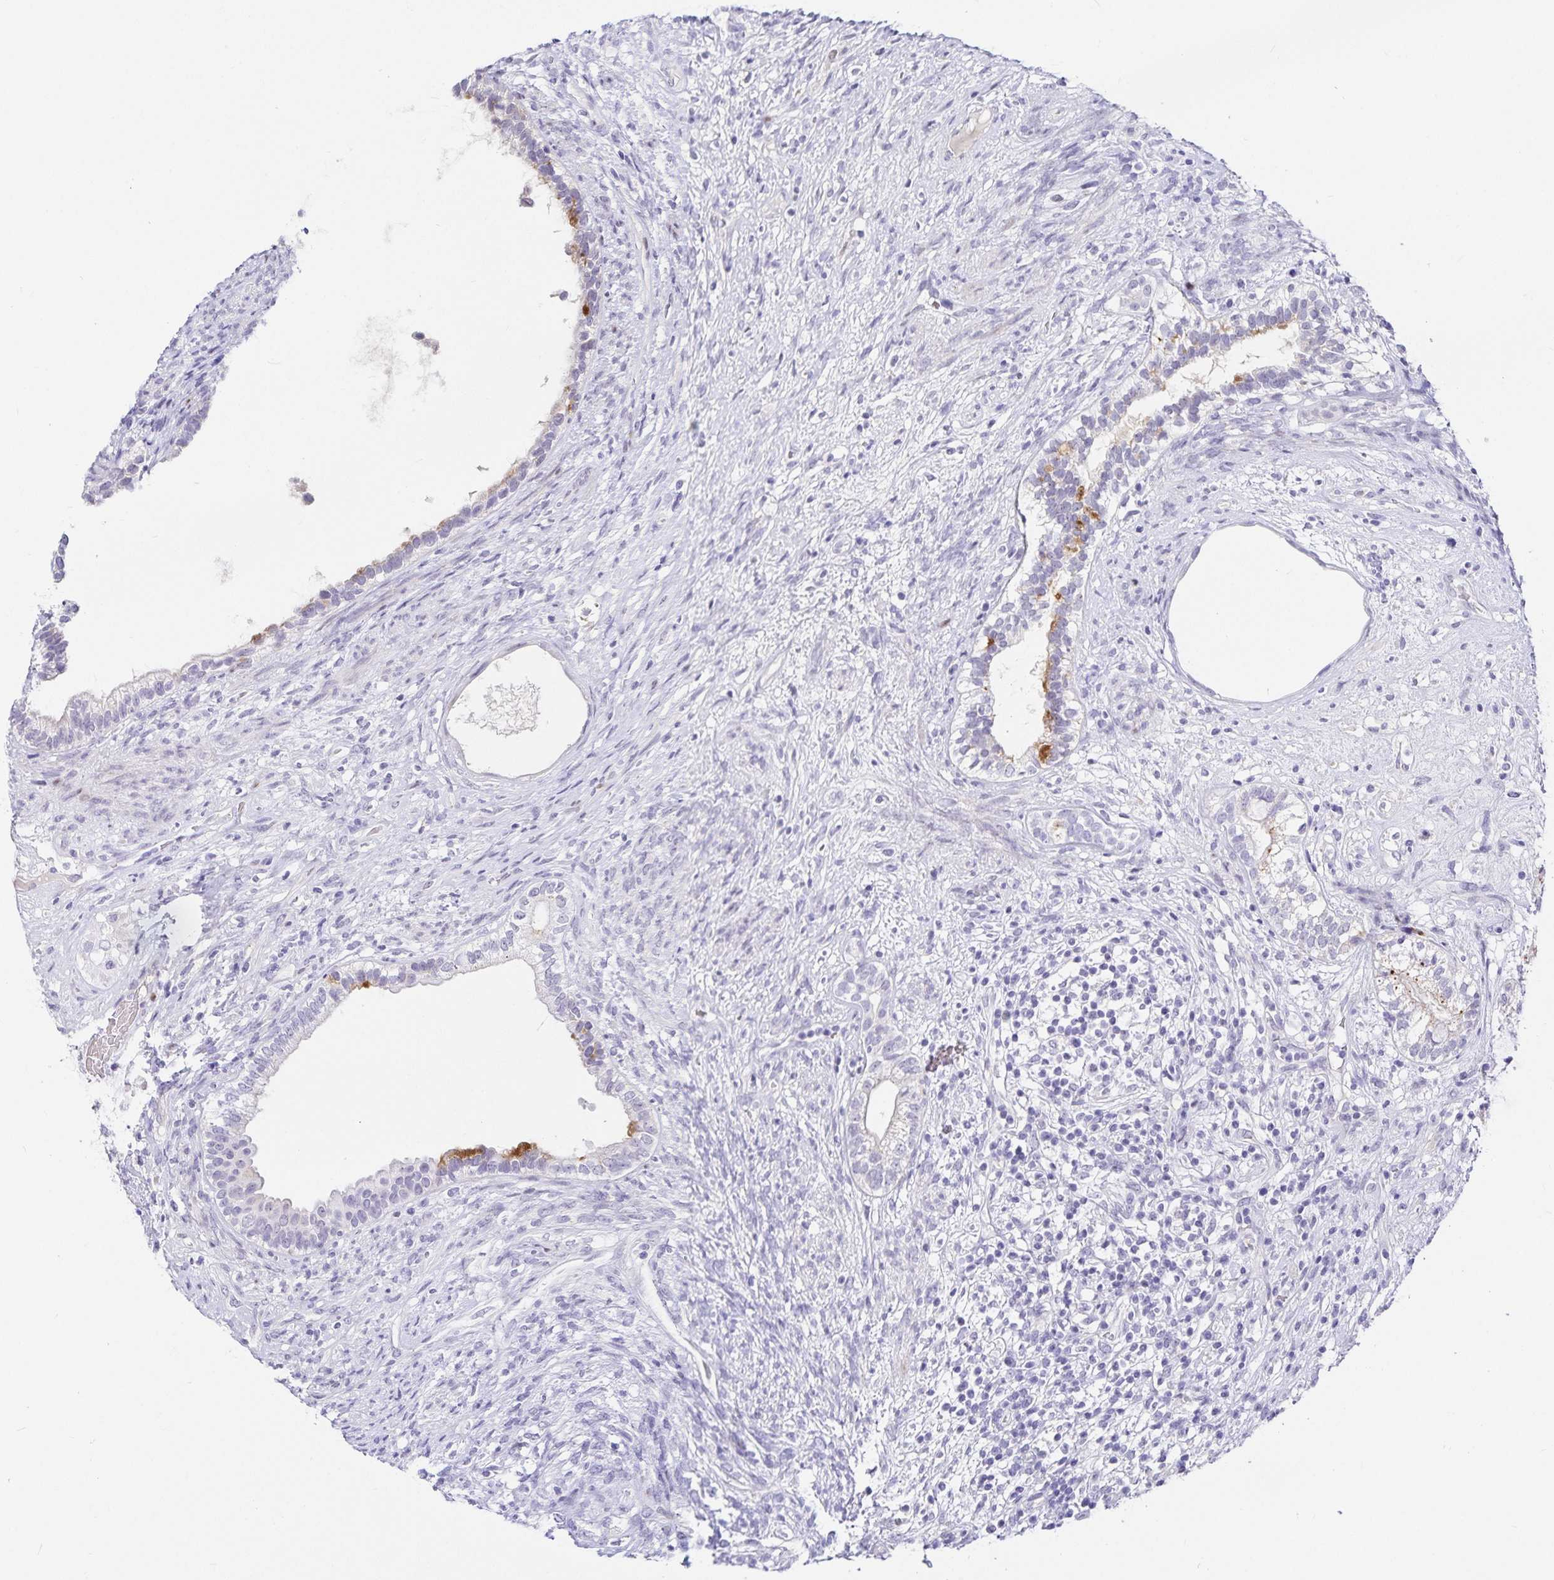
{"staining": {"intensity": "moderate", "quantity": "<25%", "location": "cytoplasmic/membranous"}, "tissue": "testis cancer", "cell_type": "Tumor cells", "image_type": "cancer", "snomed": [{"axis": "morphology", "description": "Seminoma, NOS"}, {"axis": "morphology", "description": "Carcinoma, Embryonal, NOS"}, {"axis": "topography", "description": "Testis"}], "caption": "Embryonal carcinoma (testis) tissue demonstrates moderate cytoplasmic/membranous staining in about <25% of tumor cells, visualized by immunohistochemistry.", "gene": "KBTBD13", "patient": {"sex": "male", "age": 41}}